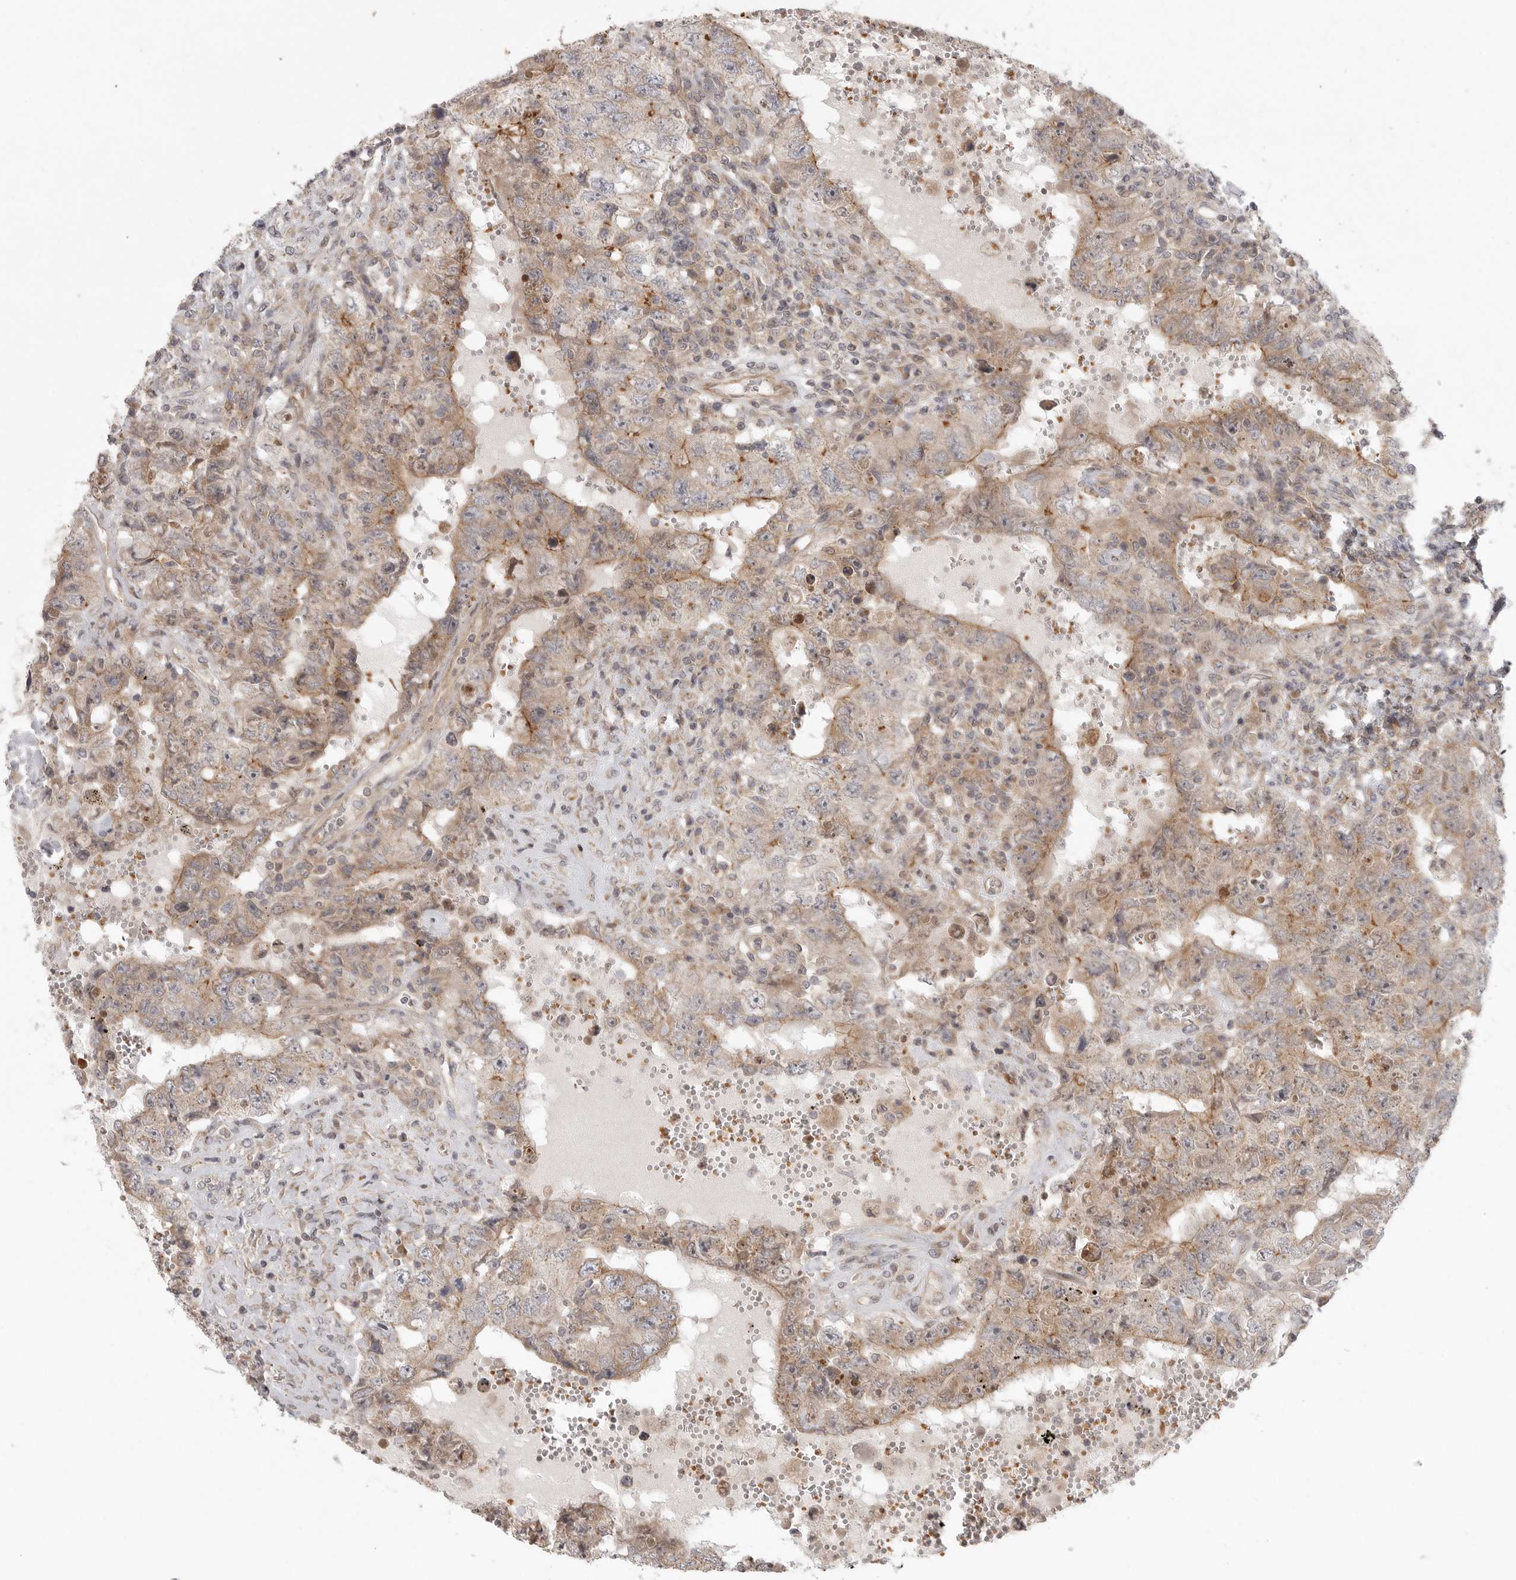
{"staining": {"intensity": "moderate", "quantity": ">75%", "location": "cytoplasmic/membranous"}, "tissue": "testis cancer", "cell_type": "Tumor cells", "image_type": "cancer", "snomed": [{"axis": "morphology", "description": "Carcinoma, Embryonal, NOS"}, {"axis": "topography", "description": "Testis"}], "caption": "Human testis embryonal carcinoma stained with a brown dye shows moderate cytoplasmic/membranous positive positivity in about >75% of tumor cells.", "gene": "CCPG1", "patient": {"sex": "male", "age": 26}}